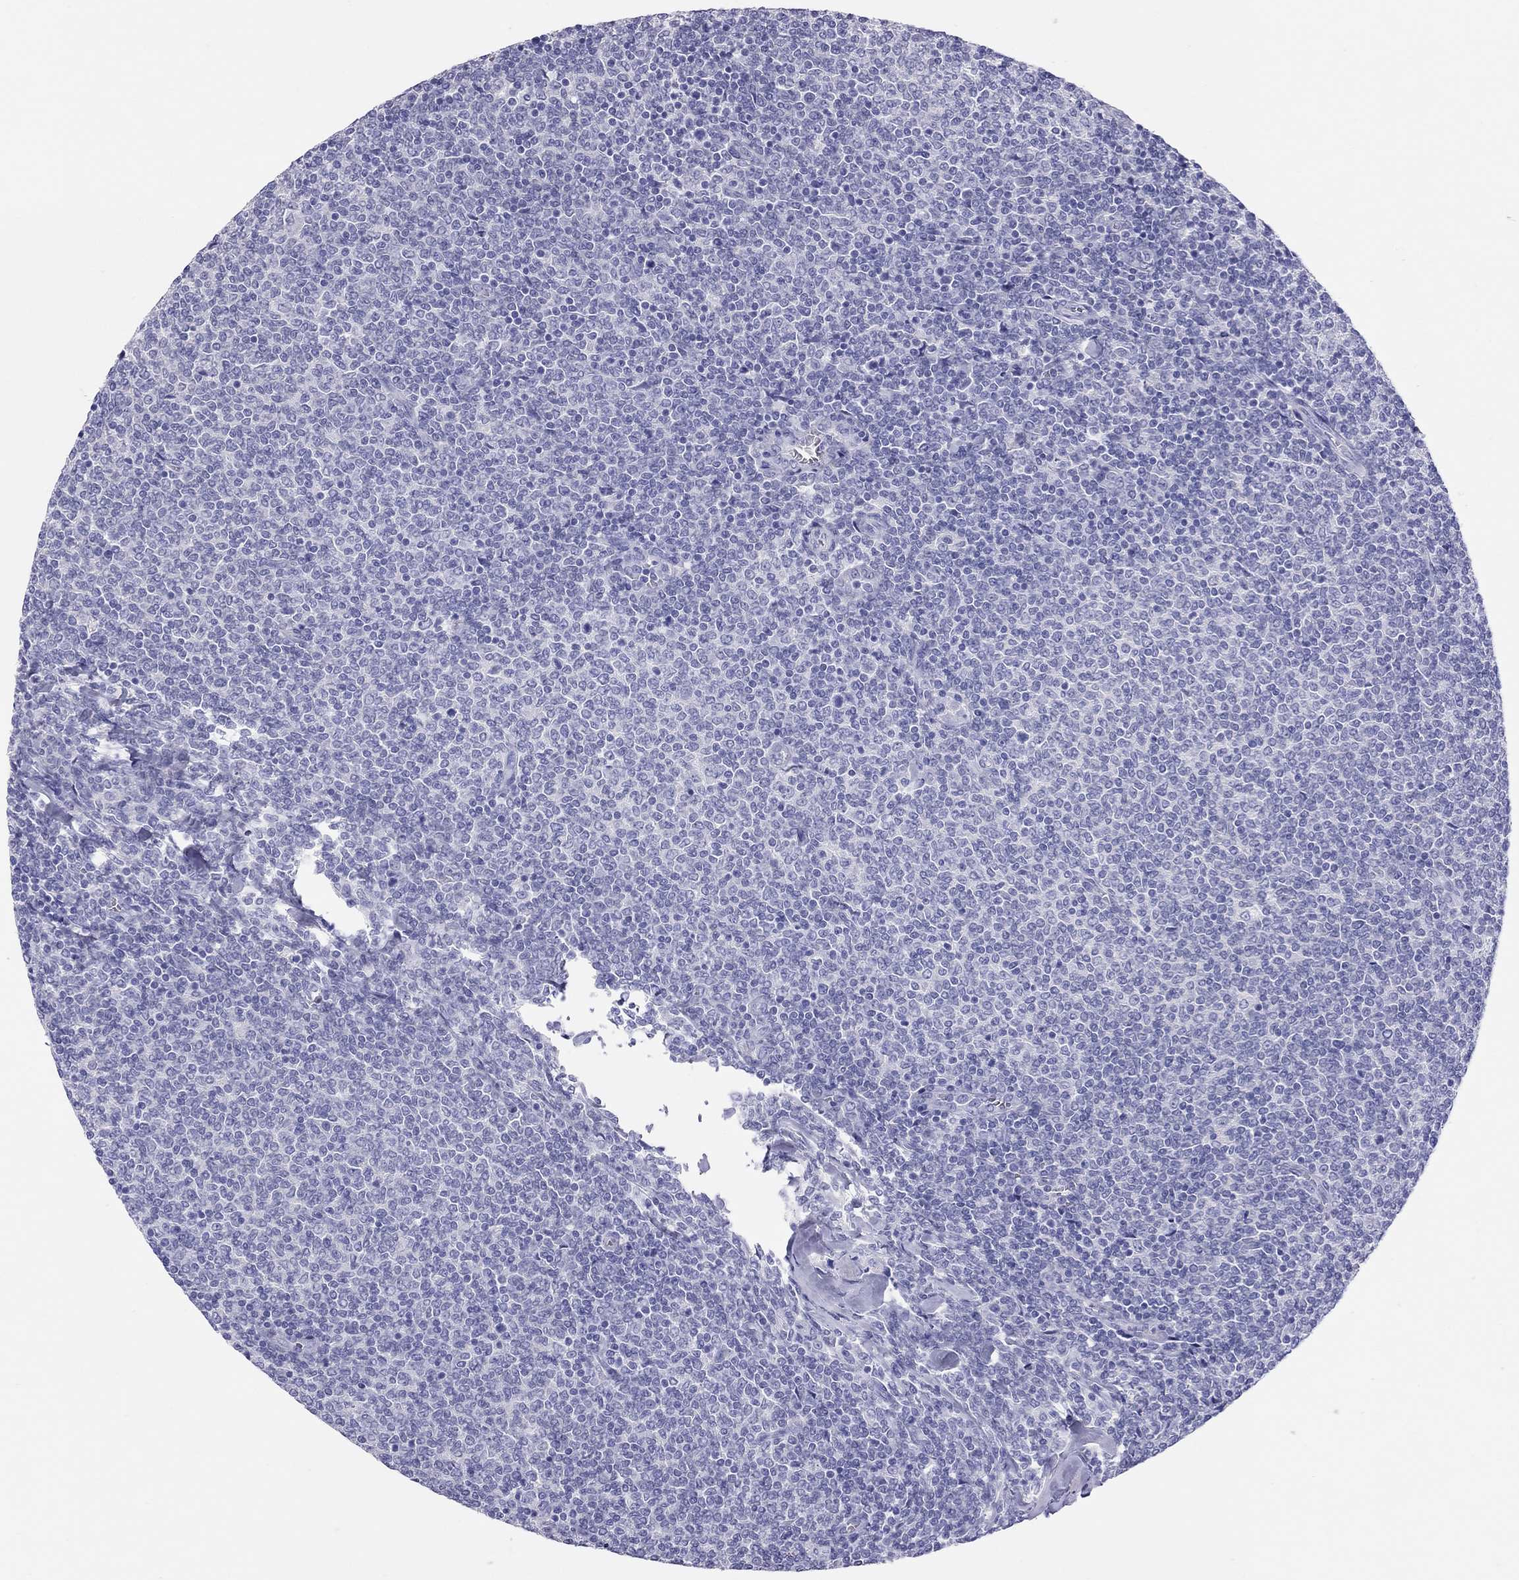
{"staining": {"intensity": "negative", "quantity": "none", "location": "none"}, "tissue": "lymphoma", "cell_type": "Tumor cells", "image_type": "cancer", "snomed": [{"axis": "morphology", "description": "Malignant lymphoma, non-Hodgkin's type, Low grade"}, {"axis": "topography", "description": "Lymph node"}], "caption": "An image of low-grade malignant lymphoma, non-Hodgkin's type stained for a protein reveals no brown staining in tumor cells.", "gene": "PSMB11", "patient": {"sex": "male", "age": 52}}